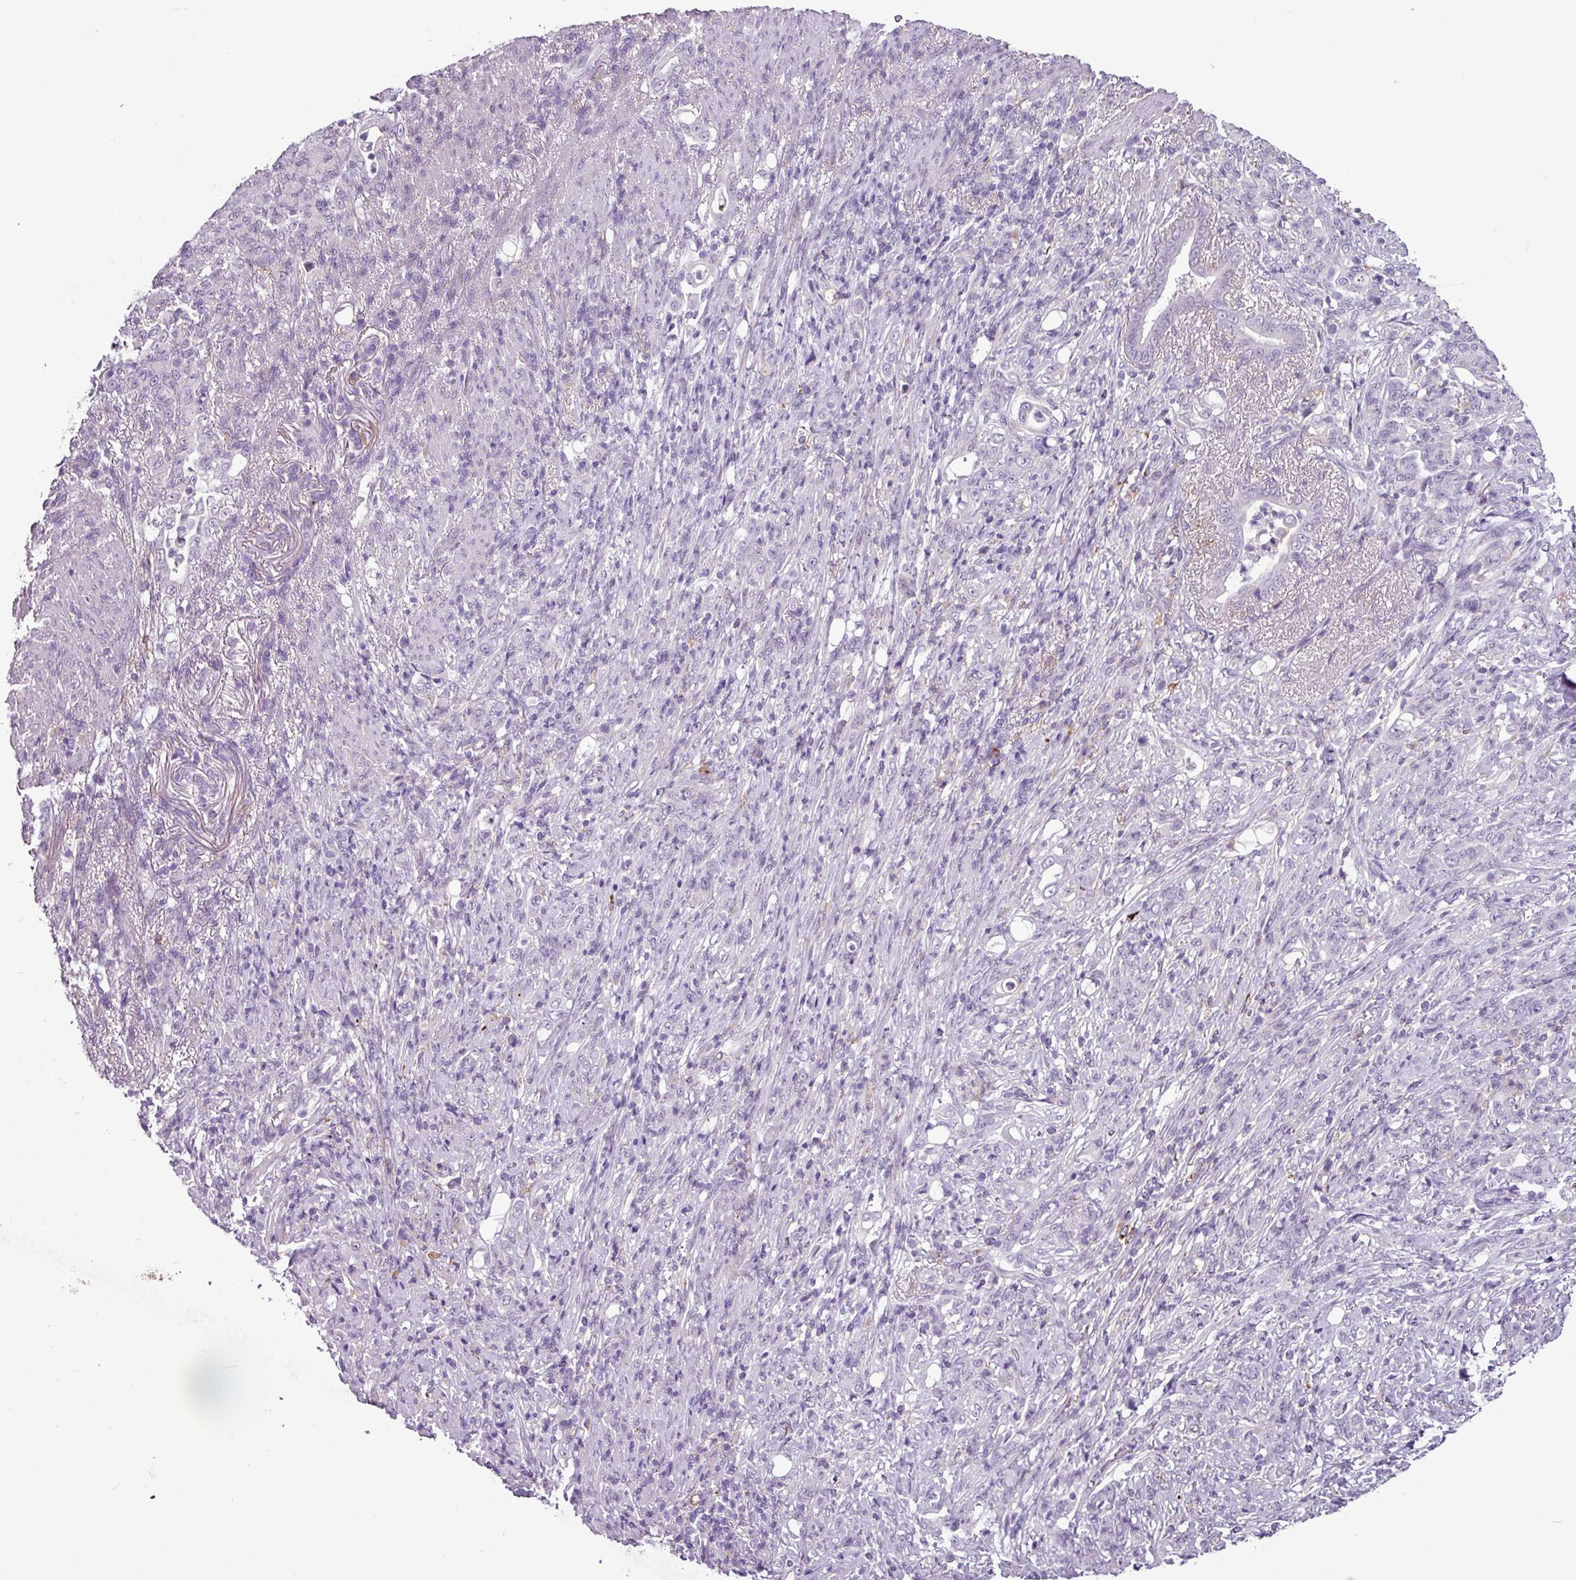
{"staining": {"intensity": "negative", "quantity": "none", "location": "none"}, "tissue": "stomach cancer", "cell_type": "Tumor cells", "image_type": "cancer", "snomed": [{"axis": "morphology", "description": "Normal tissue, NOS"}, {"axis": "morphology", "description": "Adenocarcinoma, NOS"}, {"axis": "topography", "description": "Stomach"}], "caption": "The immunohistochemistry image has no significant positivity in tumor cells of adenocarcinoma (stomach) tissue.", "gene": "C9orf24", "patient": {"sex": "female", "age": 79}}